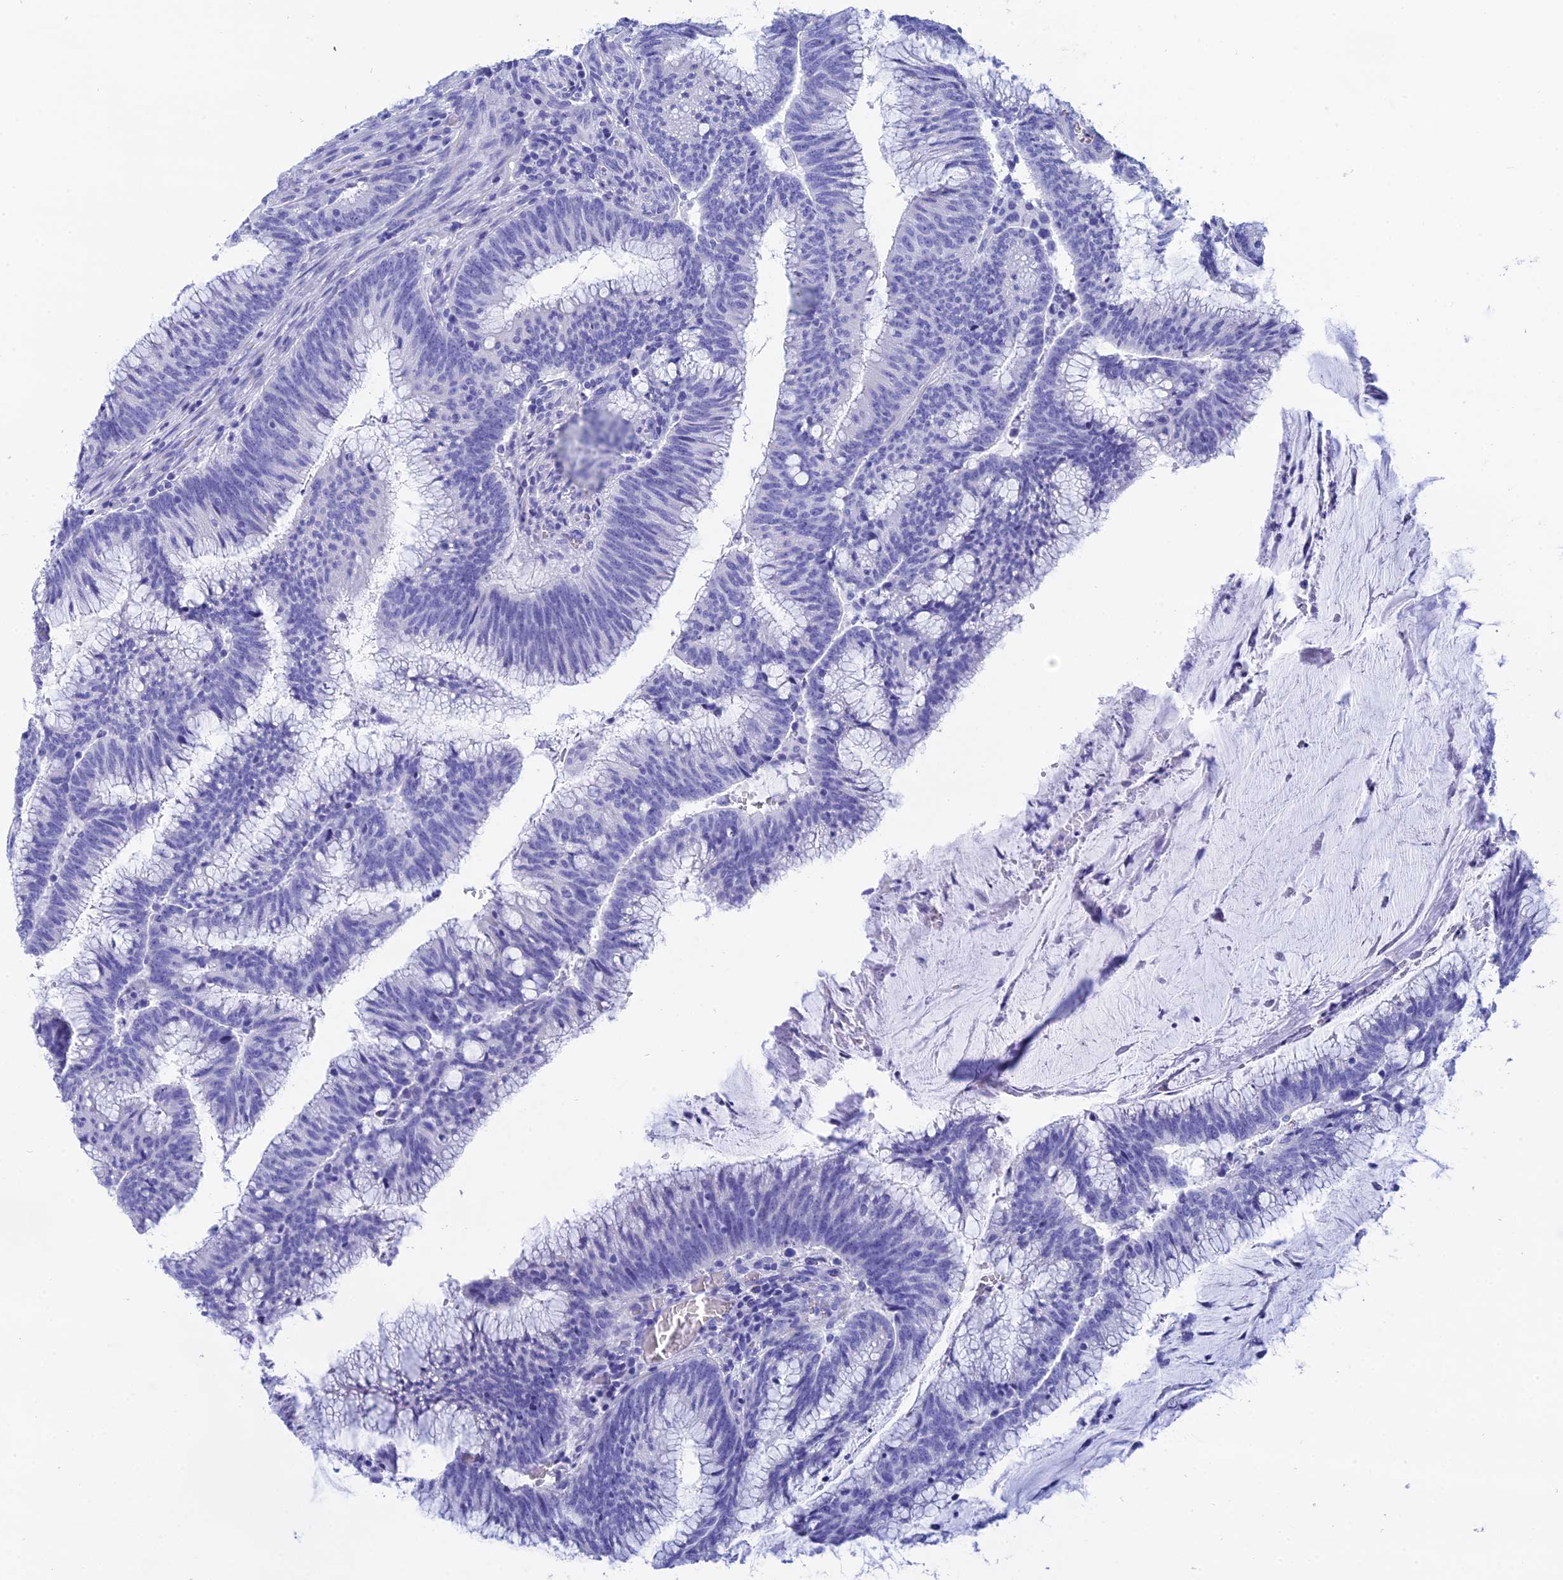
{"staining": {"intensity": "negative", "quantity": "none", "location": "none"}, "tissue": "colorectal cancer", "cell_type": "Tumor cells", "image_type": "cancer", "snomed": [{"axis": "morphology", "description": "Adenocarcinoma, NOS"}, {"axis": "topography", "description": "Rectum"}], "caption": "Protein analysis of colorectal adenocarcinoma reveals no significant staining in tumor cells.", "gene": "TEX101", "patient": {"sex": "female", "age": 77}}